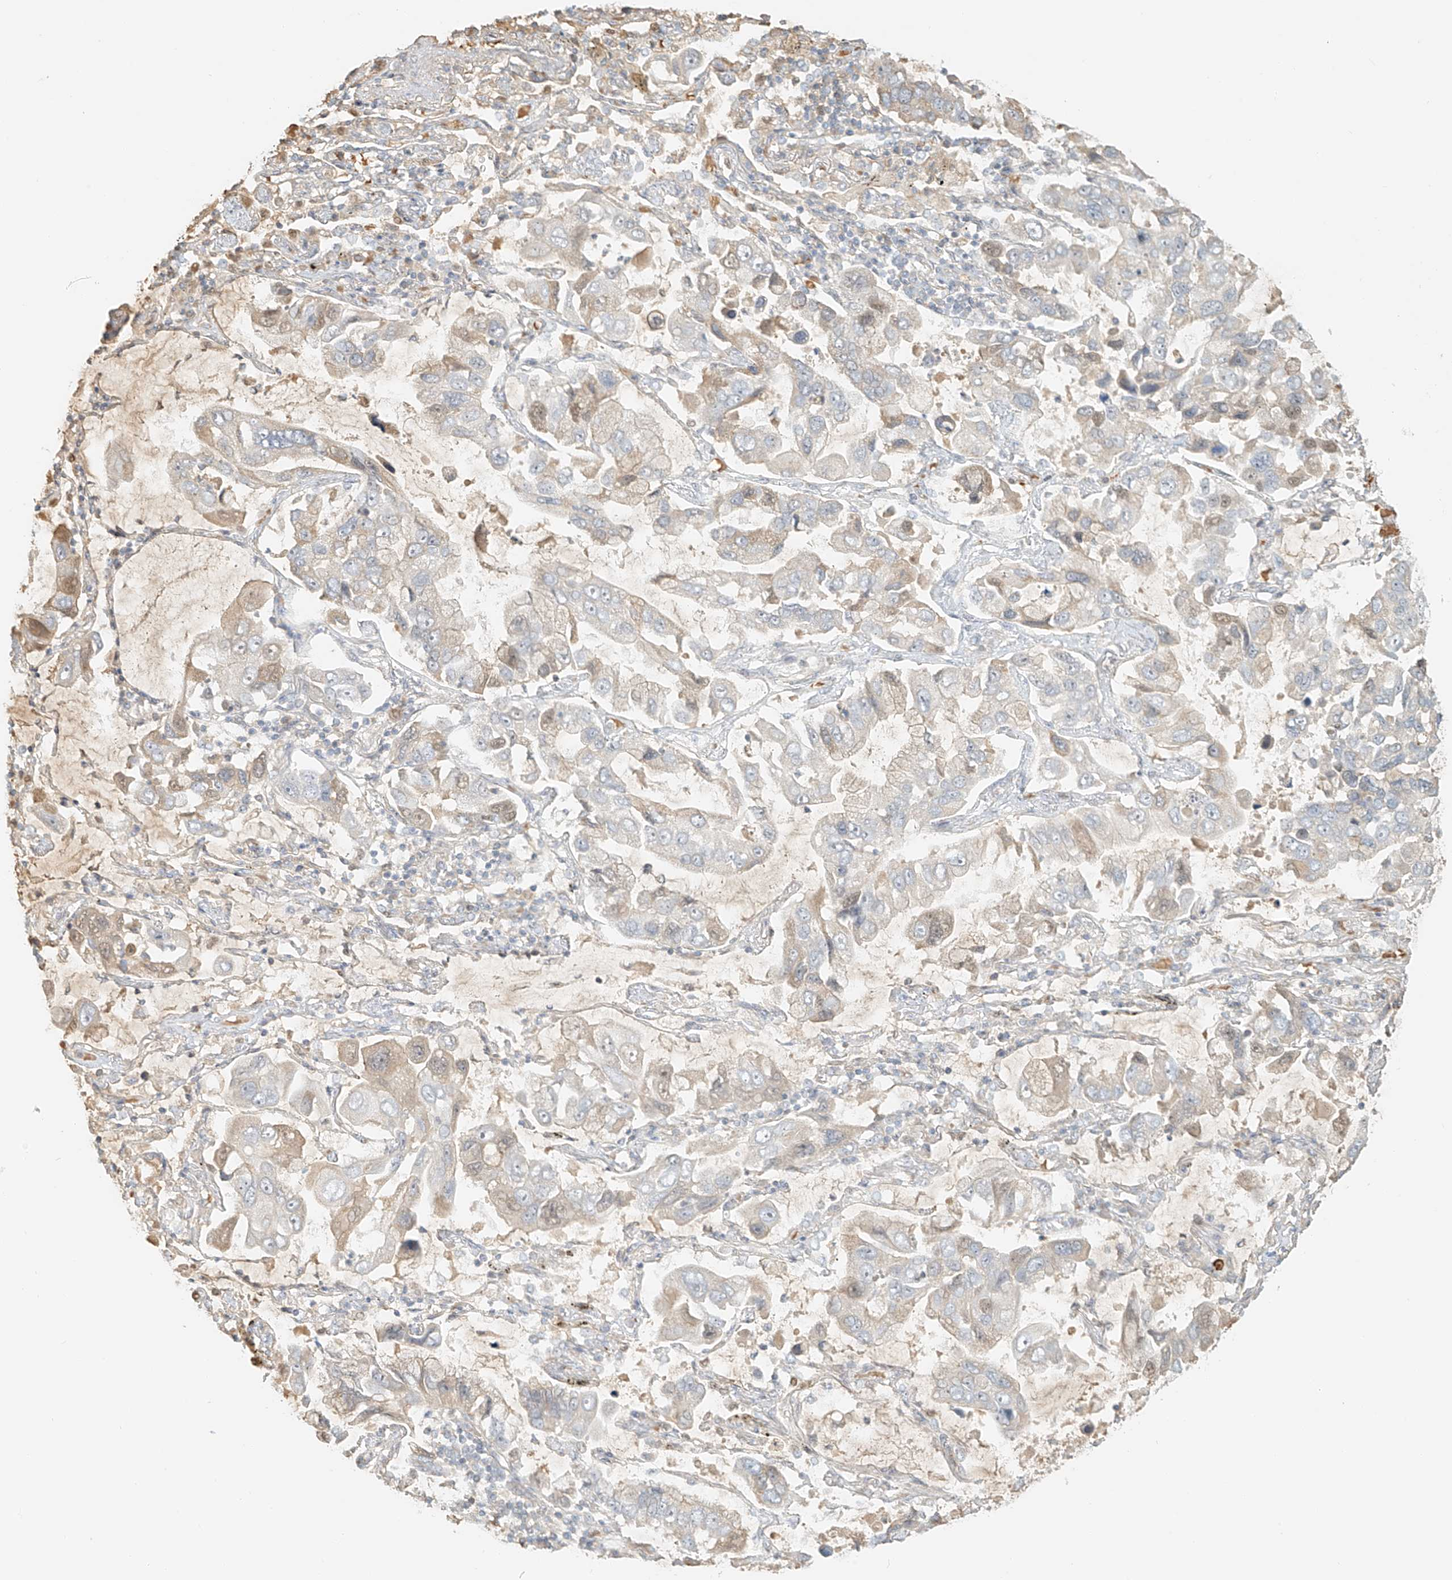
{"staining": {"intensity": "weak", "quantity": "<25%", "location": "cytoplasmic/membranous"}, "tissue": "lung cancer", "cell_type": "Tumor cells", "image_type": "cancer", "snomed": [{"axis": "morphology", "description": "Adenocarcinoma, NOS"}, {"axis": "topography", "description": "Lung"}], "caption": "There is no significant staining in tumor cells of lung cancer. The staining was performed using DAB to visualize the protein expression in brown, while the nuclei were stained in blue with hematoxylin (Magnification: 20x).", "gene": "UPK1B", "patient": {"sex": "male", "age": 64}}